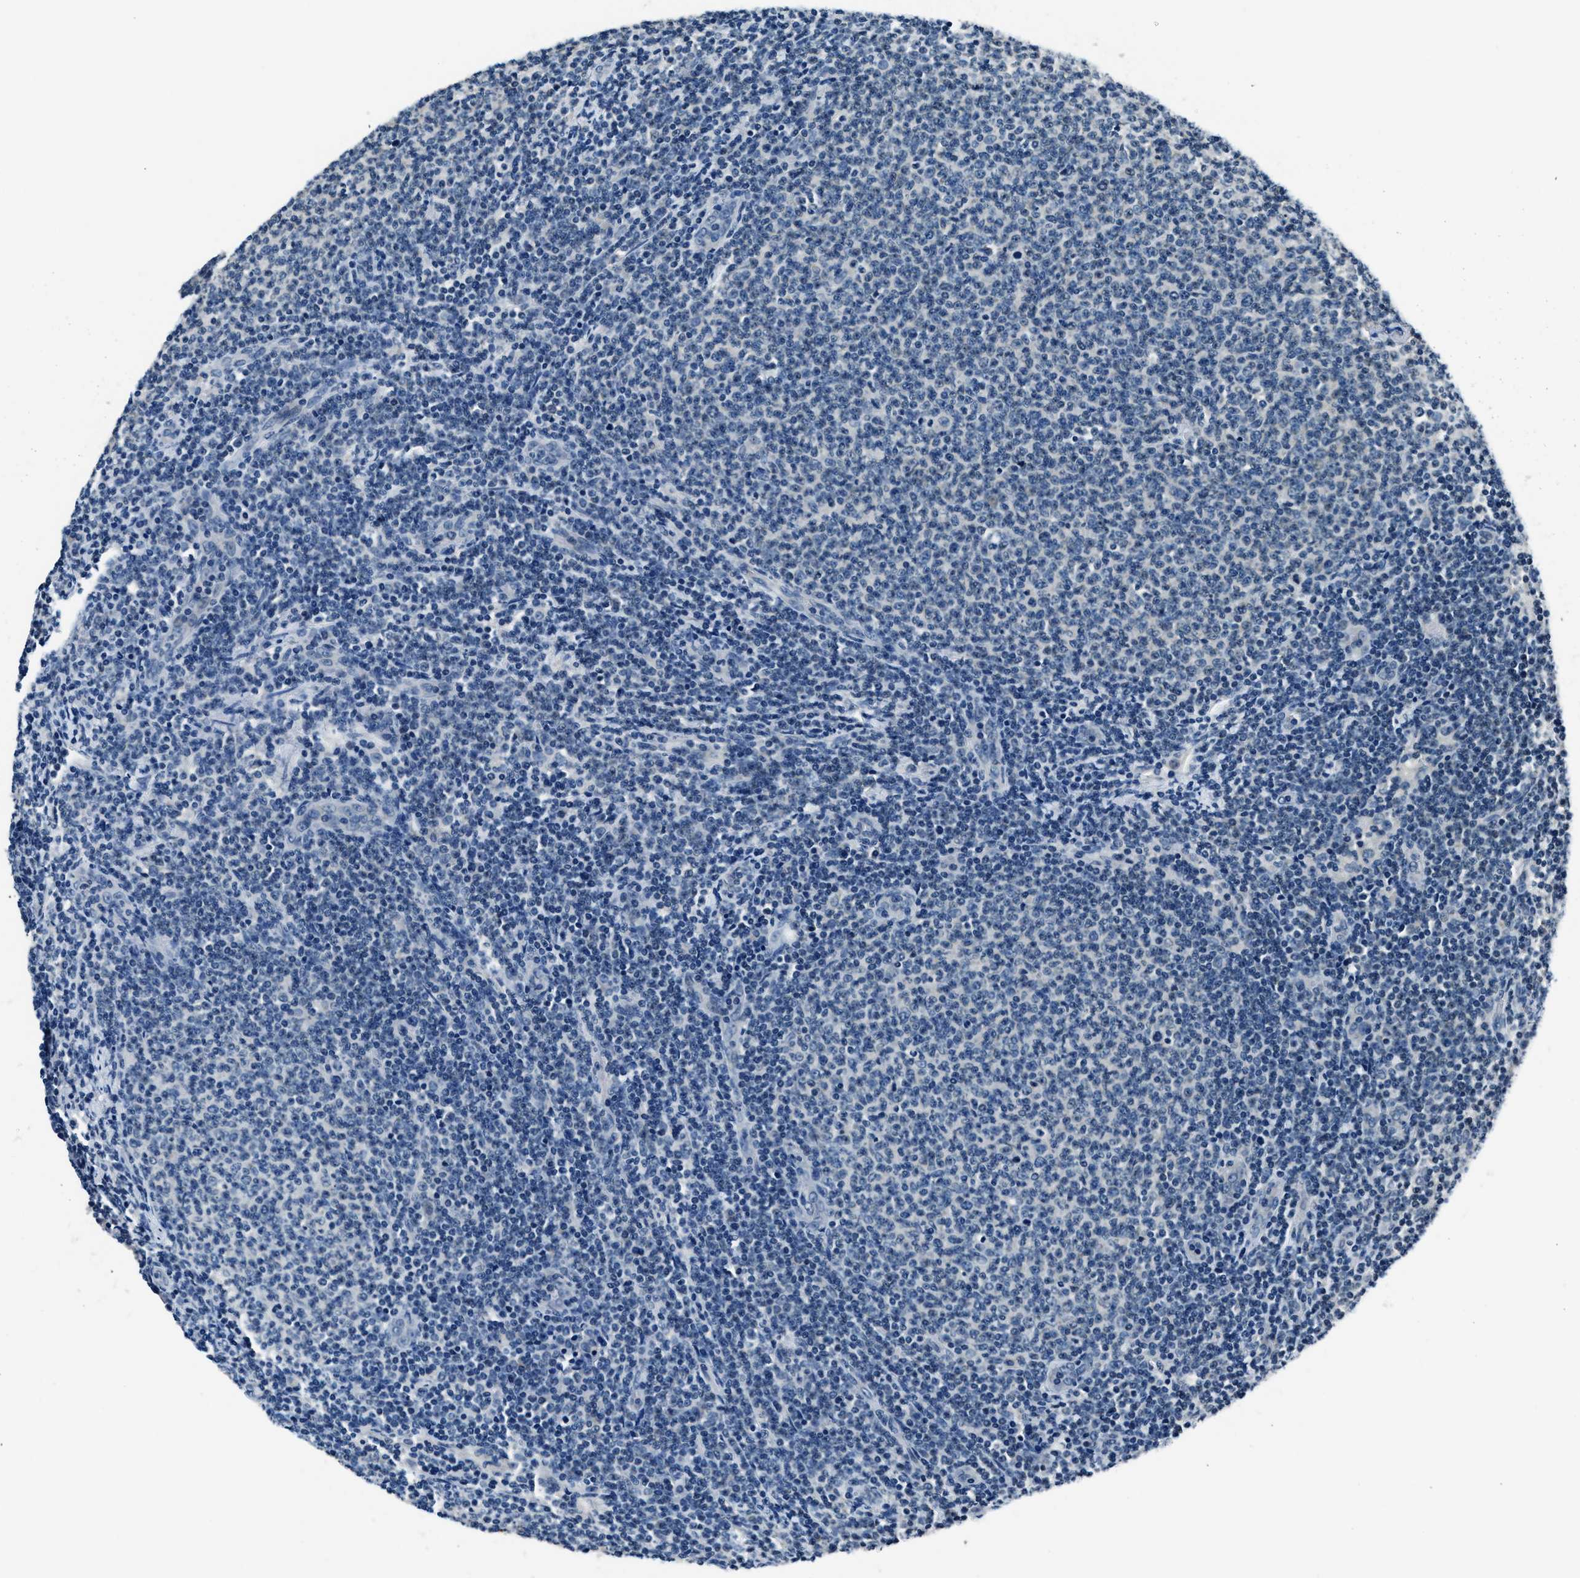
{"staining": {"intensity": "negative", "quantity": "none", "location": "none"}, "tissue": "lymphoma", "cell_type": "Tumor cells", "image_type": "cancer", "snomed": [{"axis": "morphology", "description": "Malignant lymphoma, non-Hodgkin's type, Low grade"}, {"axis": "topography", "description": "Lymph node"}], "caption": "Immunohistochemistry (IHC) photomicrograph of low-grade malignant lymphoma, non-Hodgkin's type stained for a protein (brown), which shows no positivity in tumor cells.", "gene": "NME8", "patient": {"sex": "male", "age": 66}}